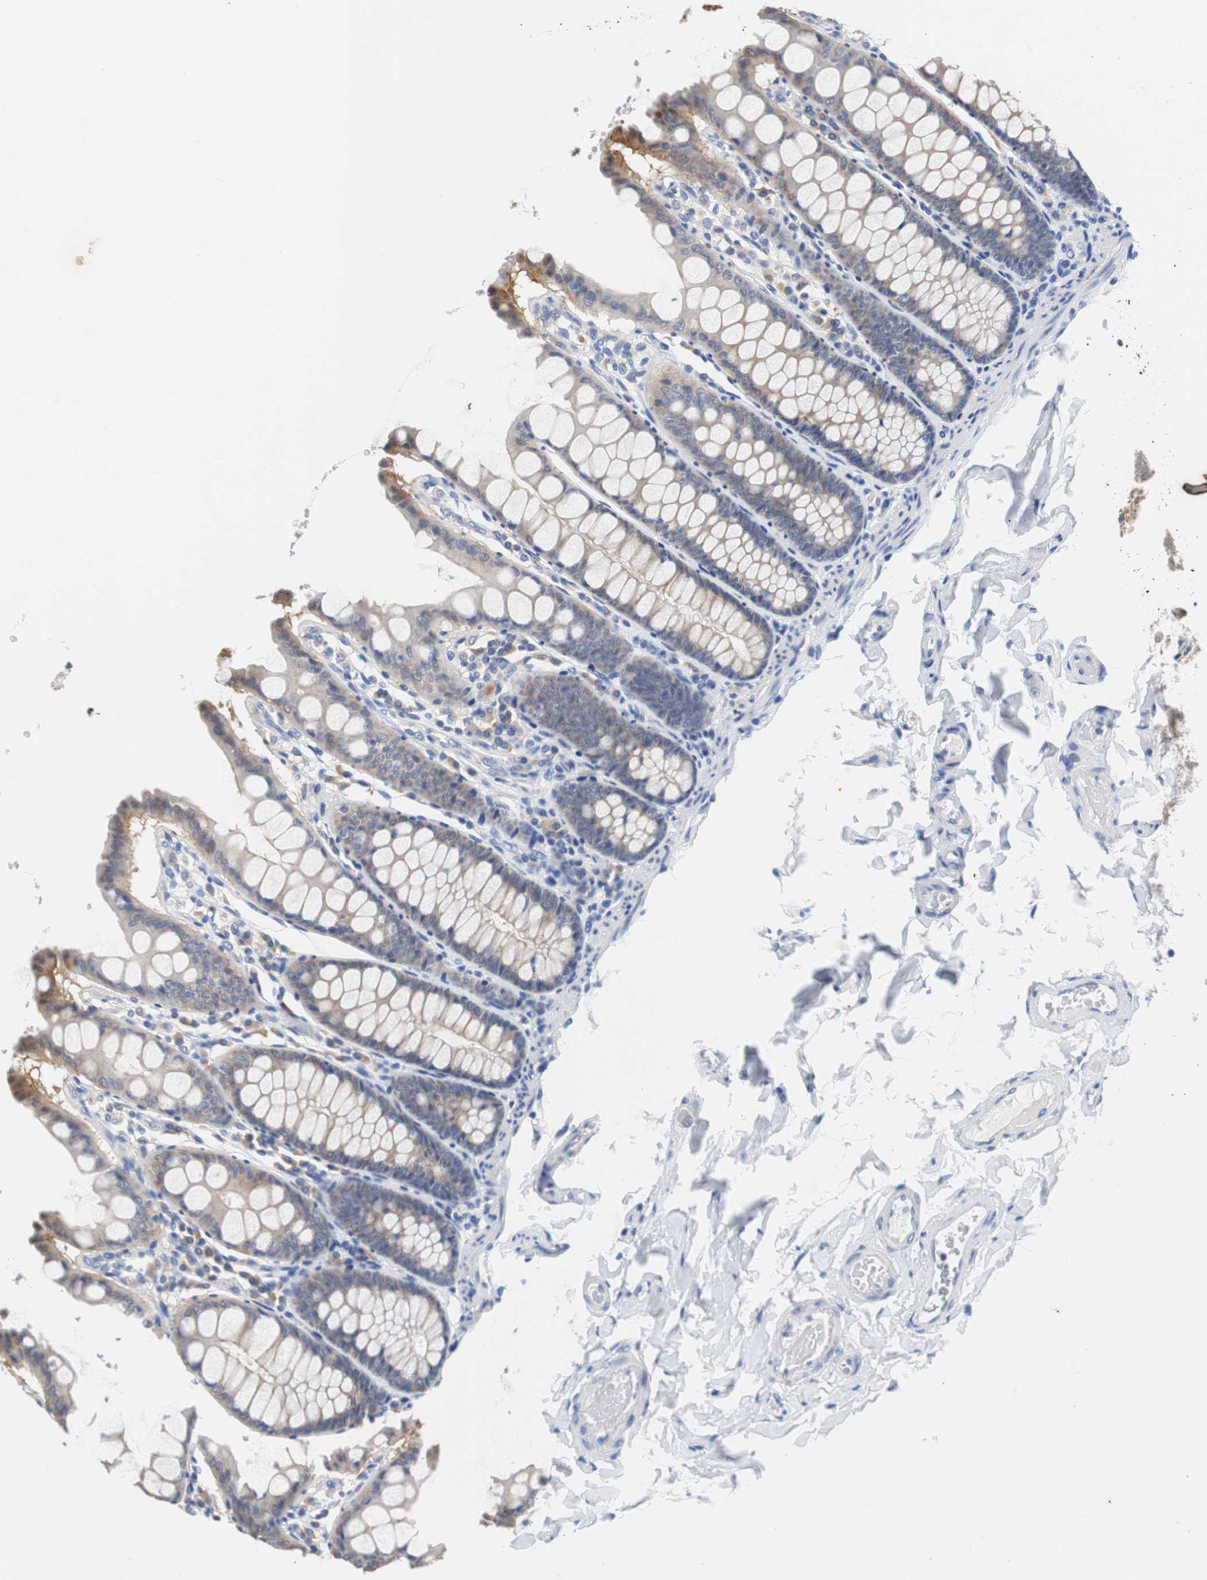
{"staining": {"intensity": "negative", "quantity": "none", "location": "none"}, "tissue": "colon", "cell_type": "Endothelial cells", "image_type": "normal", "snomed": [{"axis": "morphology", "description": "Normal tissue, NOS"}, {"axis": "topography", "description": "Colon"}], "caption": "Immunohistochemical staining of normal colon exhibits no significant positivity in endothelial cells. Nuclei are stained in blue.", "gene": "PCK1", "patient": {"sex": "female", "age": 61}}